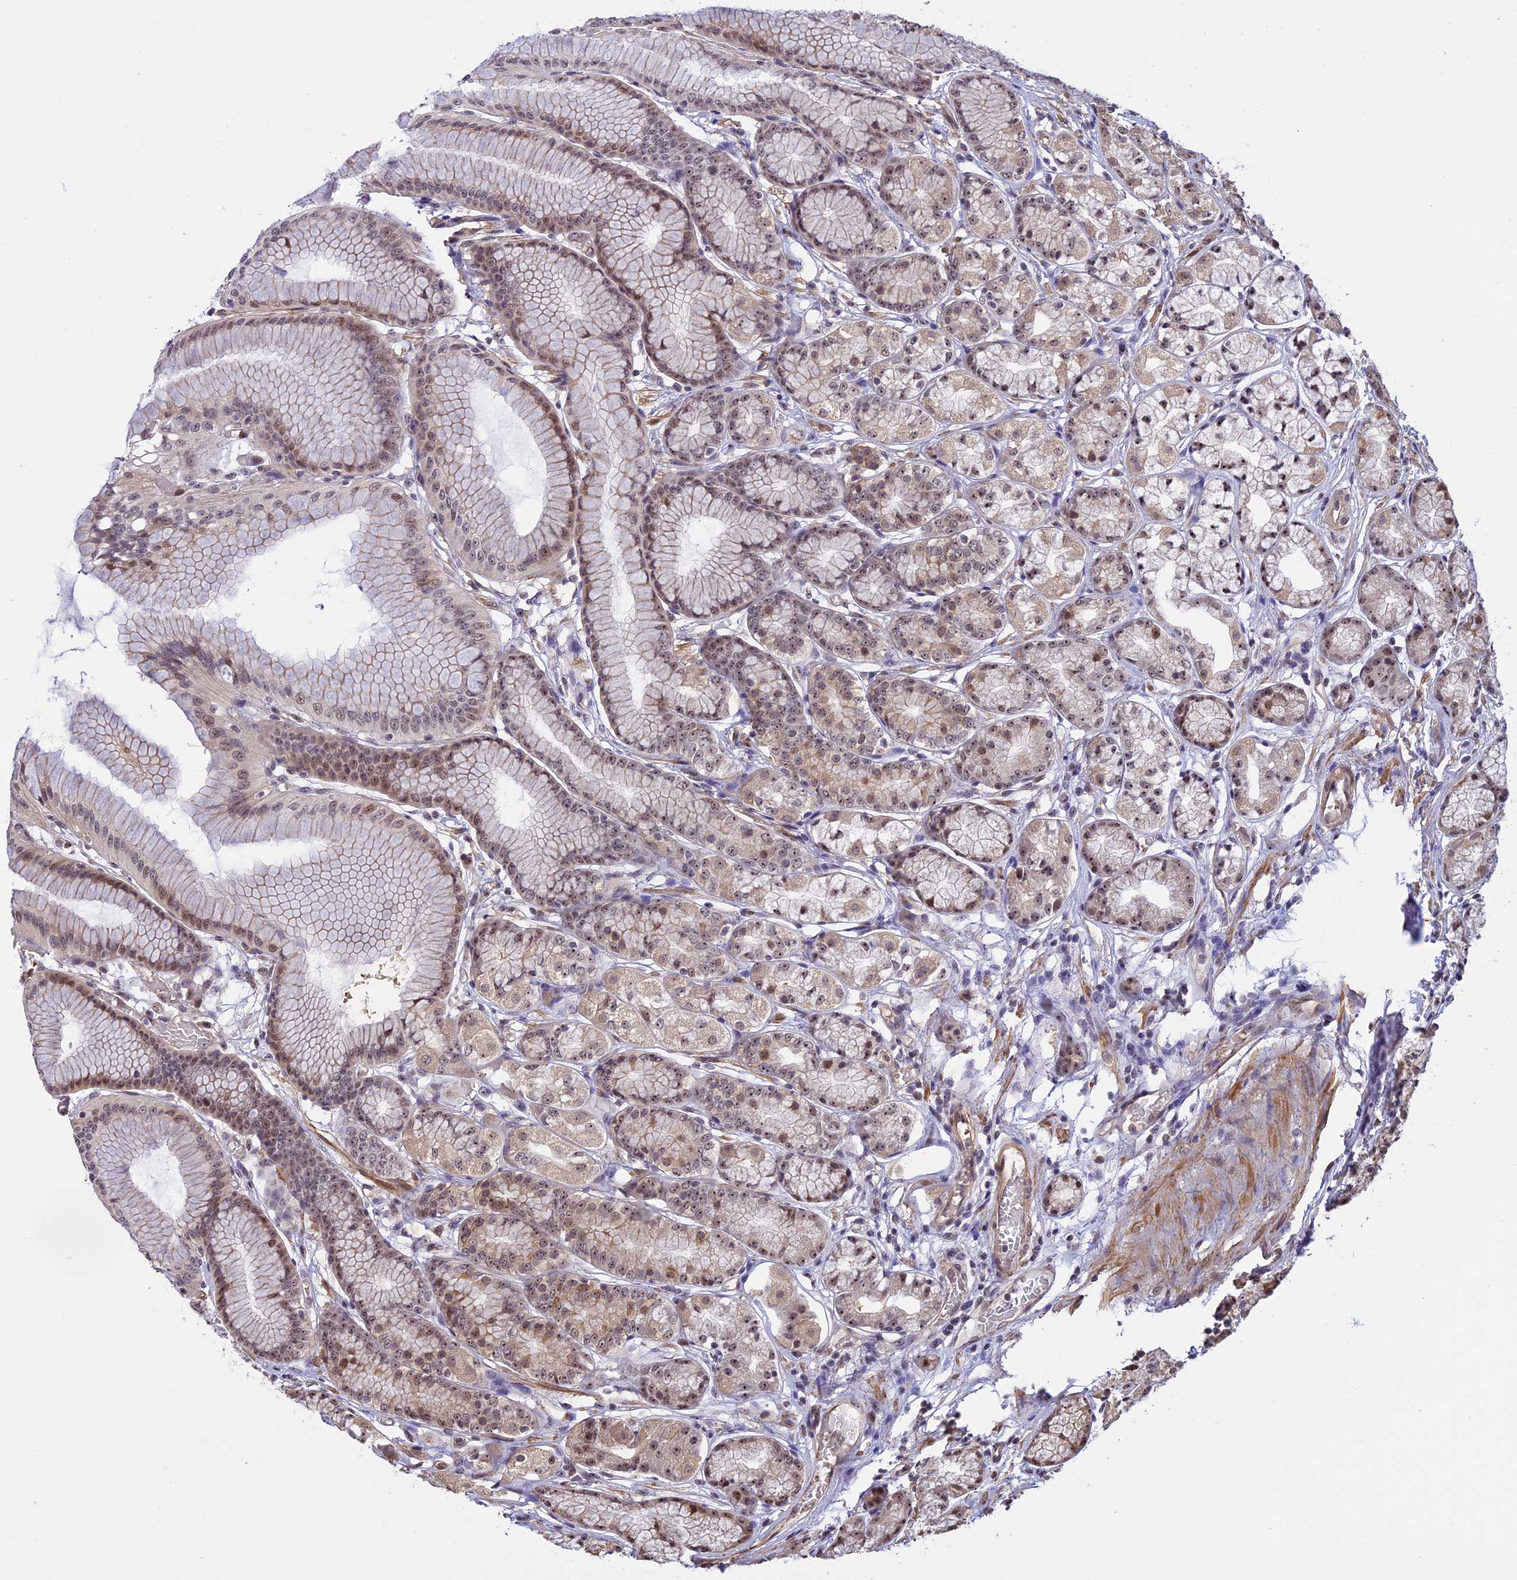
{"staining": {"intensity": "moderate", "quantity": "25%-75%", "location": "cytoplasmic/membranous,nuclear"}, "tissue": "stomach", "cell_type": "Glandular cells", "image_type": "normal", "snomed": [{"axis": "morphology", "description": "Normal tissue, NOS"}, {"axis": "morphology", "description": "Adenocarcinoma, NOS"}, {"axis": "morphology", "description": "Adenocarcinoma, High grade"}, {"axis": "topography", "description": "Stomach, upper"}, {"axis": "topography", "description": "Stomach"}], "caption": "Glandular cells exhibit moderate cytoplasmic/membranous,nuclear expression in approximately 25%-75% of cells in benign stomach.", "gene": "MGA", "patient": {"sex": "female", "age": 65}}